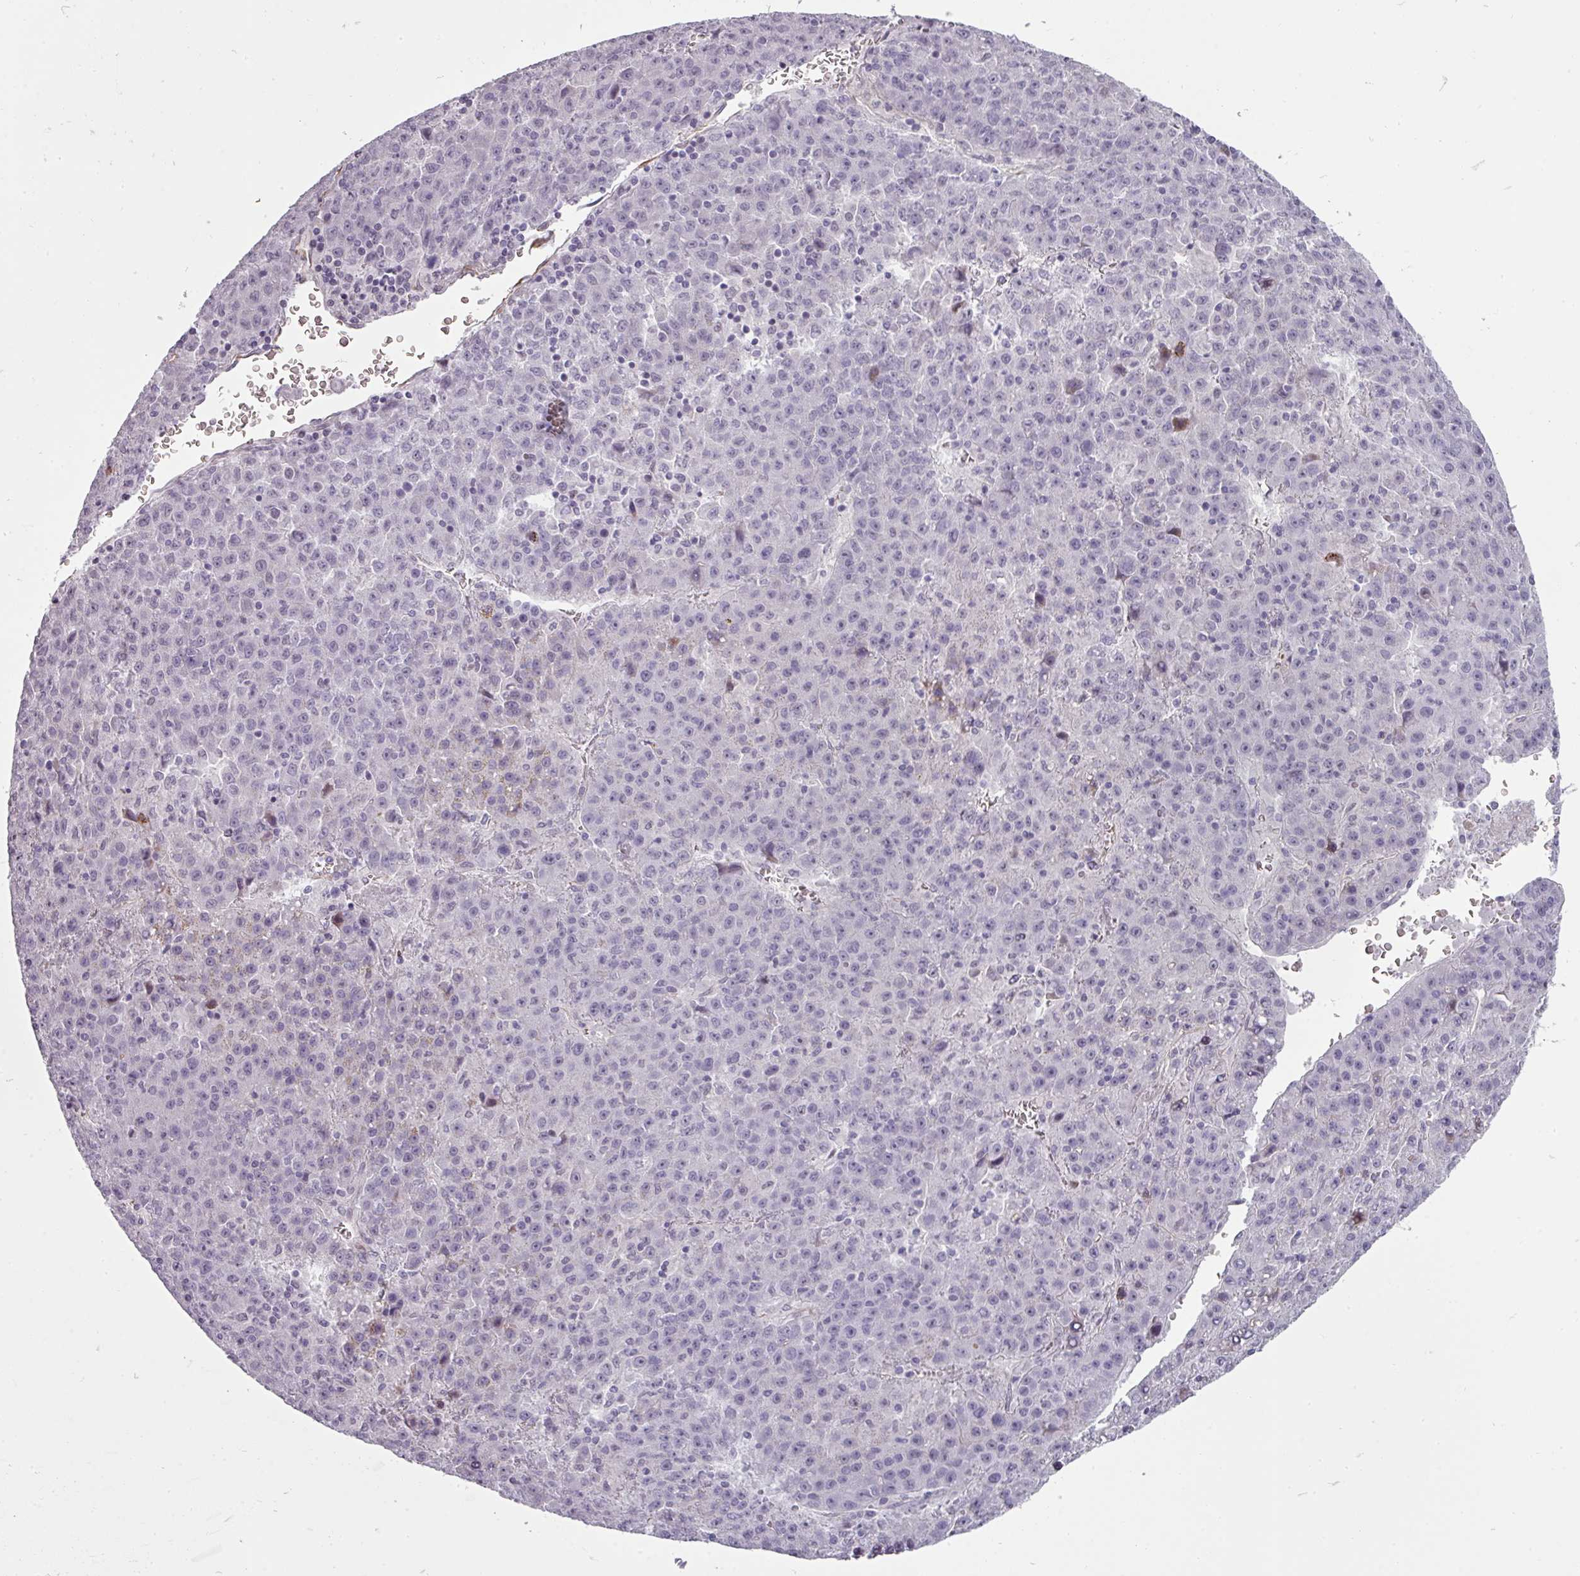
{"staining": {"intensity": "negative", "quantity": "none", "location": "none"}, "tissue": "liver cancer", "cell_type": "Tumor cells", "image_type": "cancer", "snomed": [{"axis": "morphology", "description": "Carcinoma, Hepatocellular, NOS"}, {"axis": "topography", "description": "Liver"}], "caption": "High power microscopy histopathology image of an immunohistochemistry photomicrograph of liver cancer (hepatocellular carcinoma), revealing no significant positivity in tumor cells.", "gene": "CHRDL1", "patient": {"sex": "female", "age": 53}}